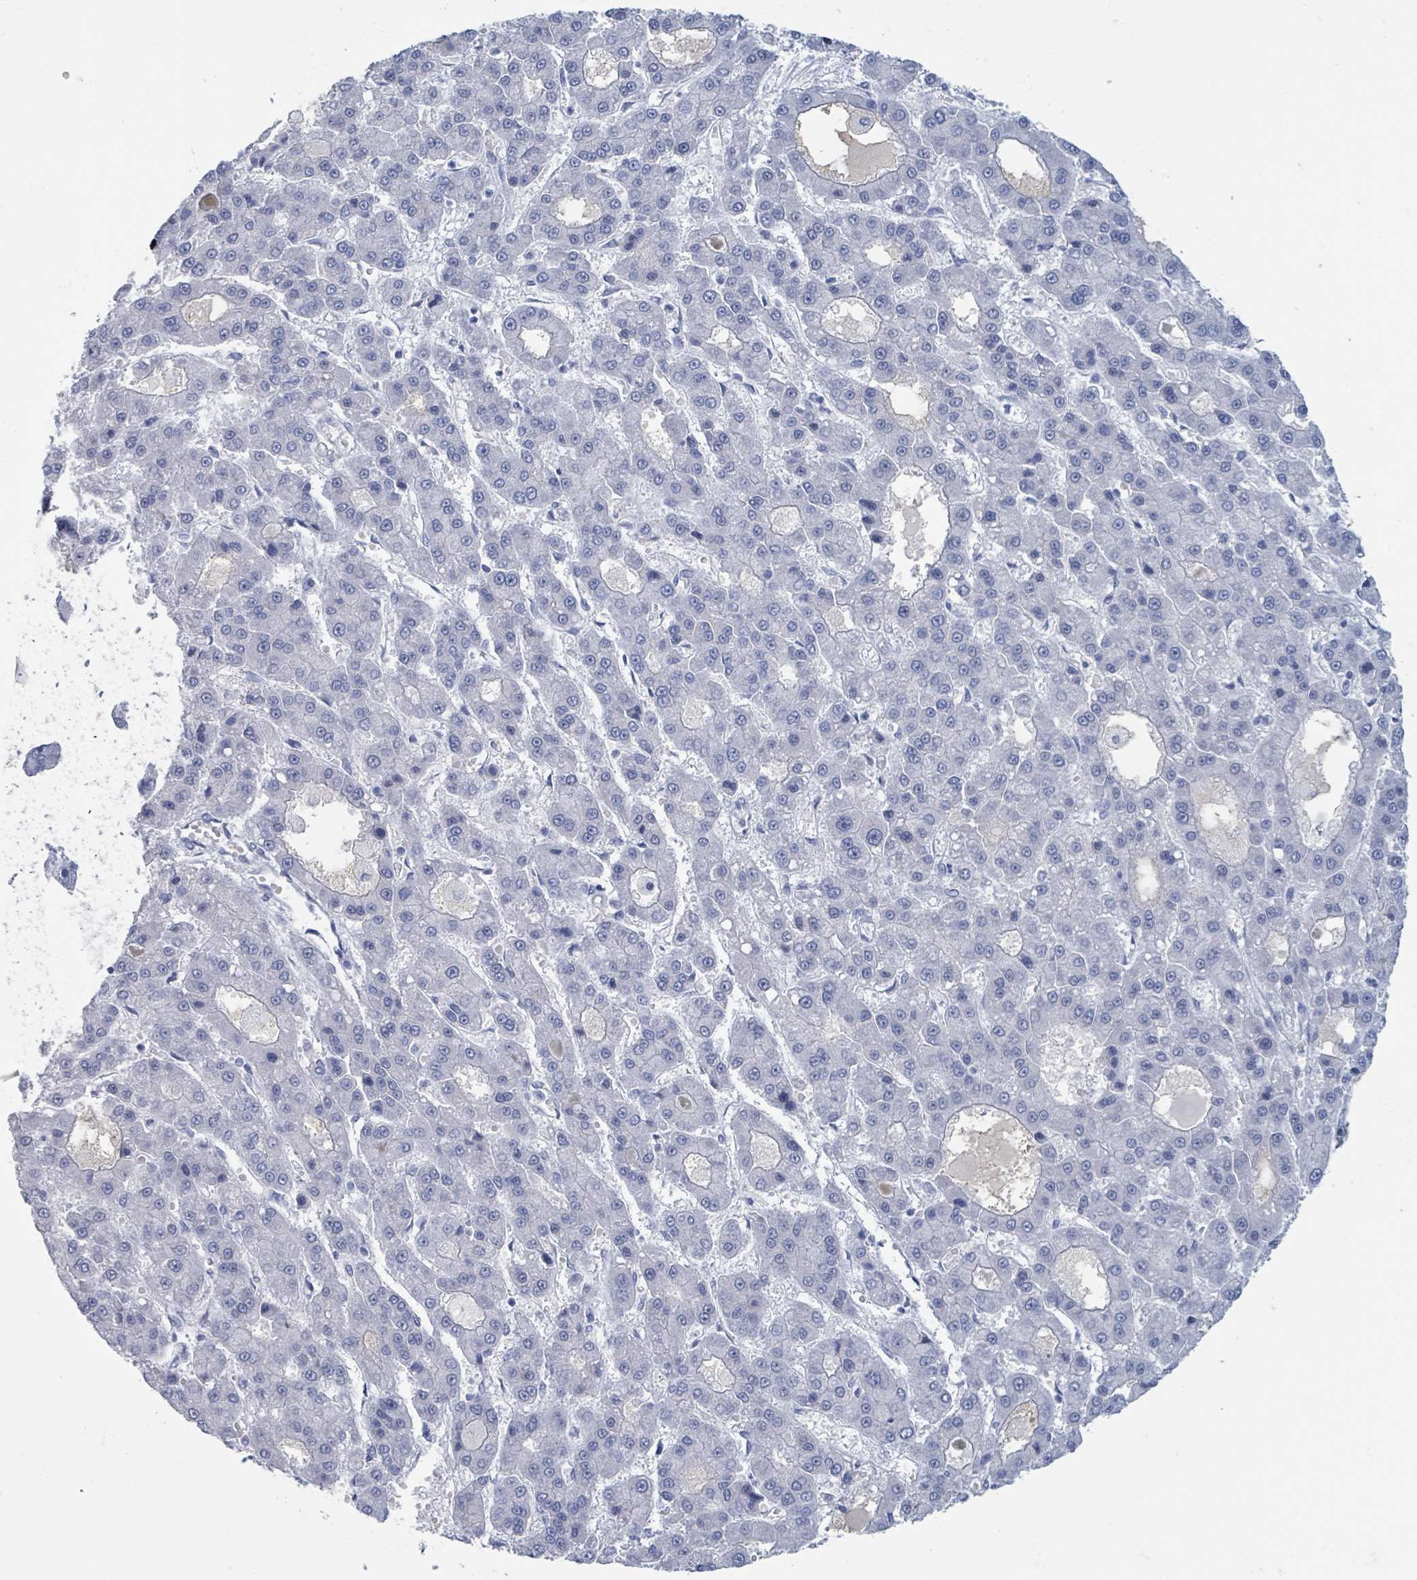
{"staining": {"intensity": "negative", "quantity": "none", "location": "none"}, "tissue": "liver cancer", "cell_type": "Tumor cells", "image_type": "cancer", "snomed": [{"axis": "morphology", "description": "Carcinoma, Hepatocellular, NOS"}, {"axis": "topography", "description": "Liver"}], "caption": "Immunohistochemistry photomicrograph of neoplastic tissue: human hepatocellular carcinoma (liver) stained with DAB exhibits no significant protein expression in tumor cells.", "gene": "KLK4", "patient": {"sex": "male", "age": 70}}